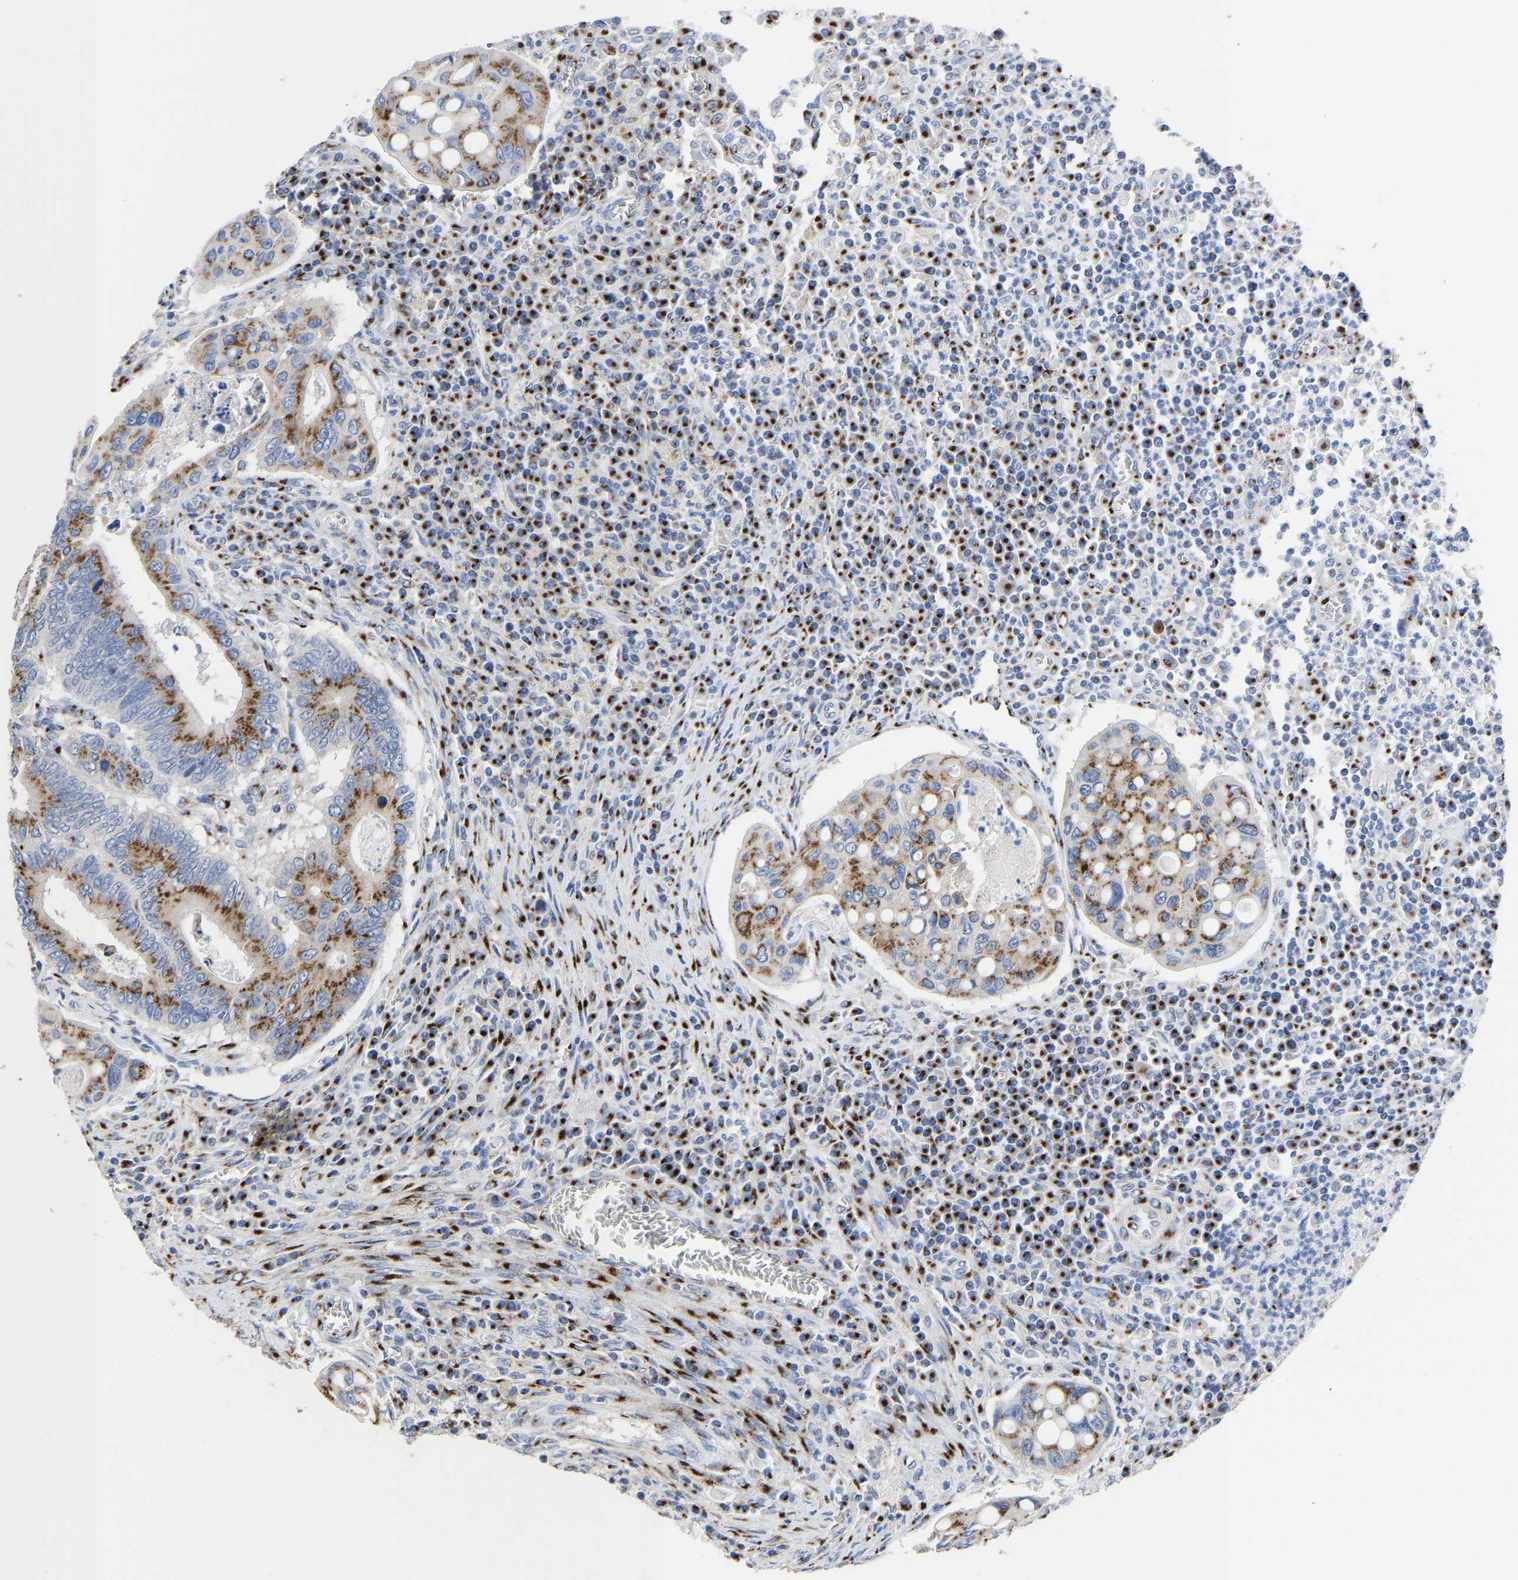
{"staining": {"intensity": "strong", "quantity": ">75%", "location": "cytoplasmic/membranous"}, "tissue": "colorectal cancer", "cell_type": "Tumor cells", "image_type": "cancer", "snomed": [{"axis": "morphology", "description": "Inflammation, NOS"}, {"axis": "morphology", "description": "Adenocarcinoma, NOS"}, {"axis": "topography", "description": "Colon"}], "caption": "Immunohistochemistry (DAB) staining of colorectal cancer (adenocarcinoma) demonstrates strong cytoplasmic/membranous protein expression in approximately >75% of tumor cells.", "gene": "TMEM87A", "patient": {"sex": "male", "age": 72}}